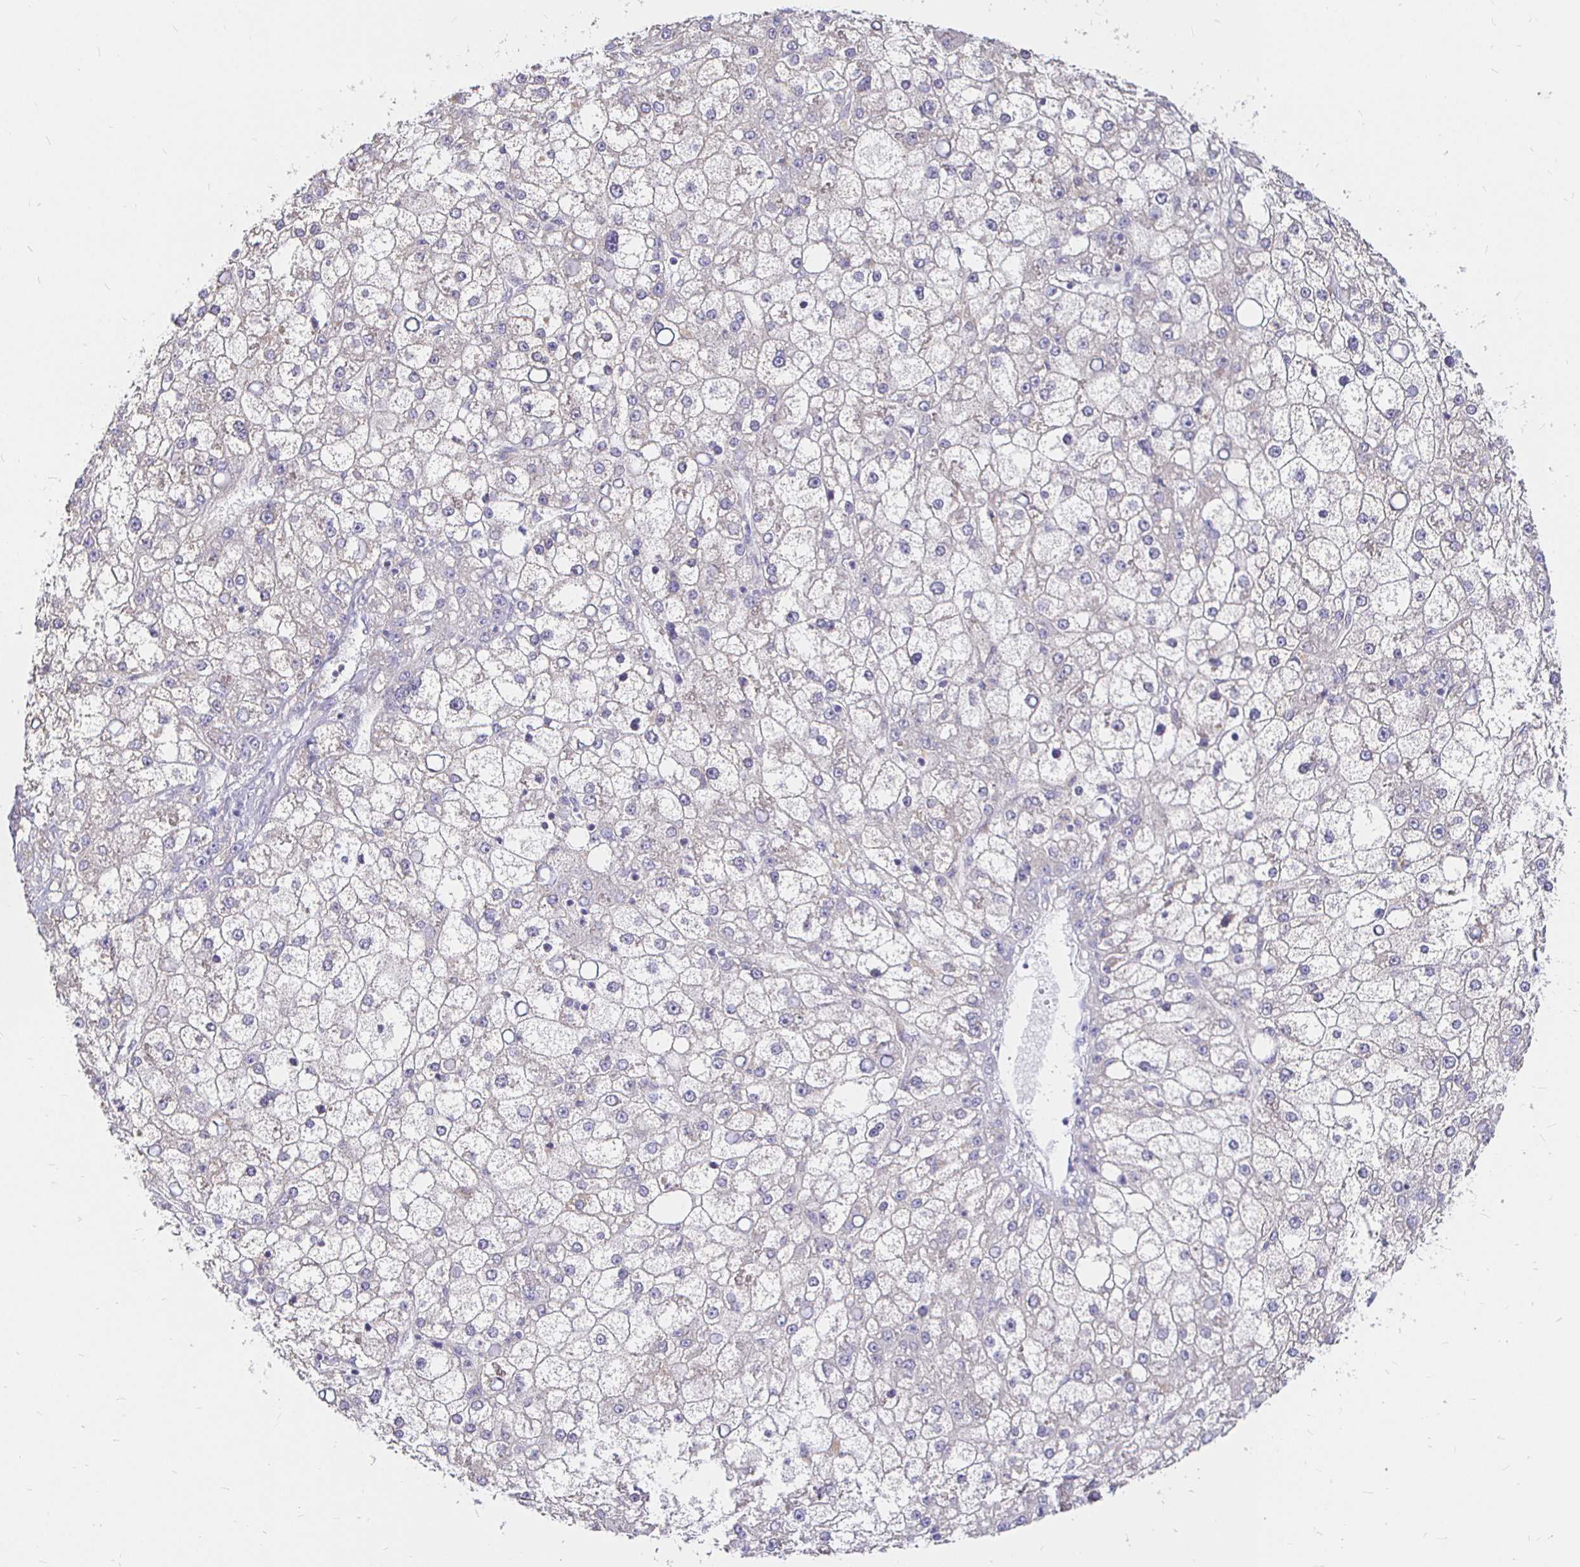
{"staining": {"intensity": "negative", "quantity": "none", "location": "none"}, "tissue": "liver cancer", "cell_type": "Tumor cells", "image_type": "cancer", "snomed": [{"axis": "morphology", "description": "Carcinoma, Hepatocellular, NOS"}, {"axis": "topography", "description": "Liver"}], "caption": "Immunohistochemistry (IHC) of human liver cancer demonstrates no expression in tumor cells. (DAB immunohistochemistry (IHC) with hematoxylin counter stain).", "gene": "PALM2AKAP2", "patient": {"sex": "male", "age": 67}}